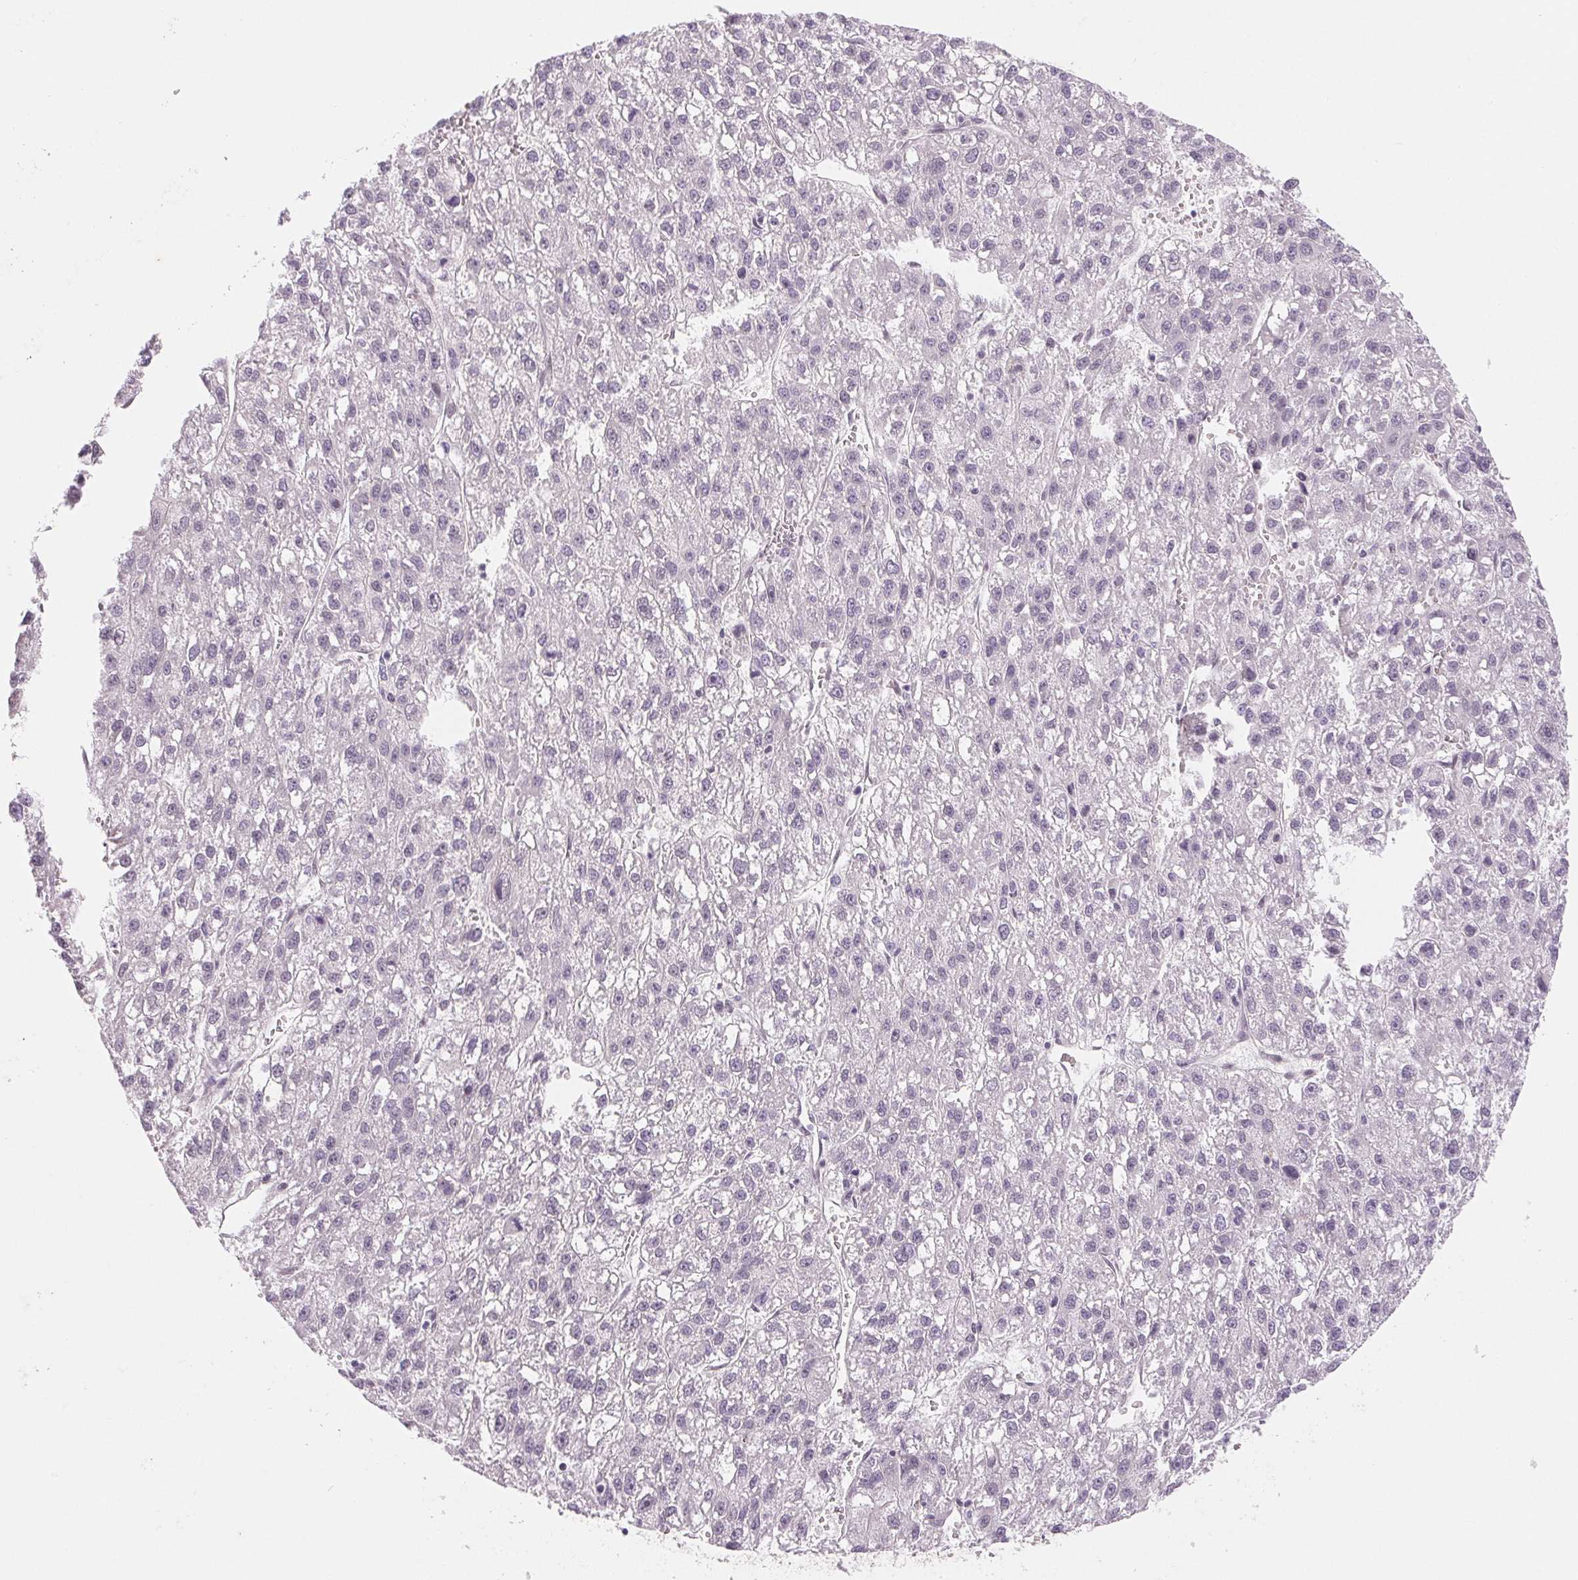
{"staining": {"intensity": "negative", "quantity": "none", "location": "none"}, "tissue": "liver cancer", "cell_type": "Tumor cells", "image_type": "cancer", "snomed": [{"axis": "morphology", "description": "Carcinoma, Hepatocellular, NOS"}, {"axis": "topography", "description": "Liver"}], "caption": "The micrograph demonstrates no staining of tumor cells in liver hepatocellular carcinoma.", "gene": "CFC1", "patient": {"sex": "female", "age": 70}}